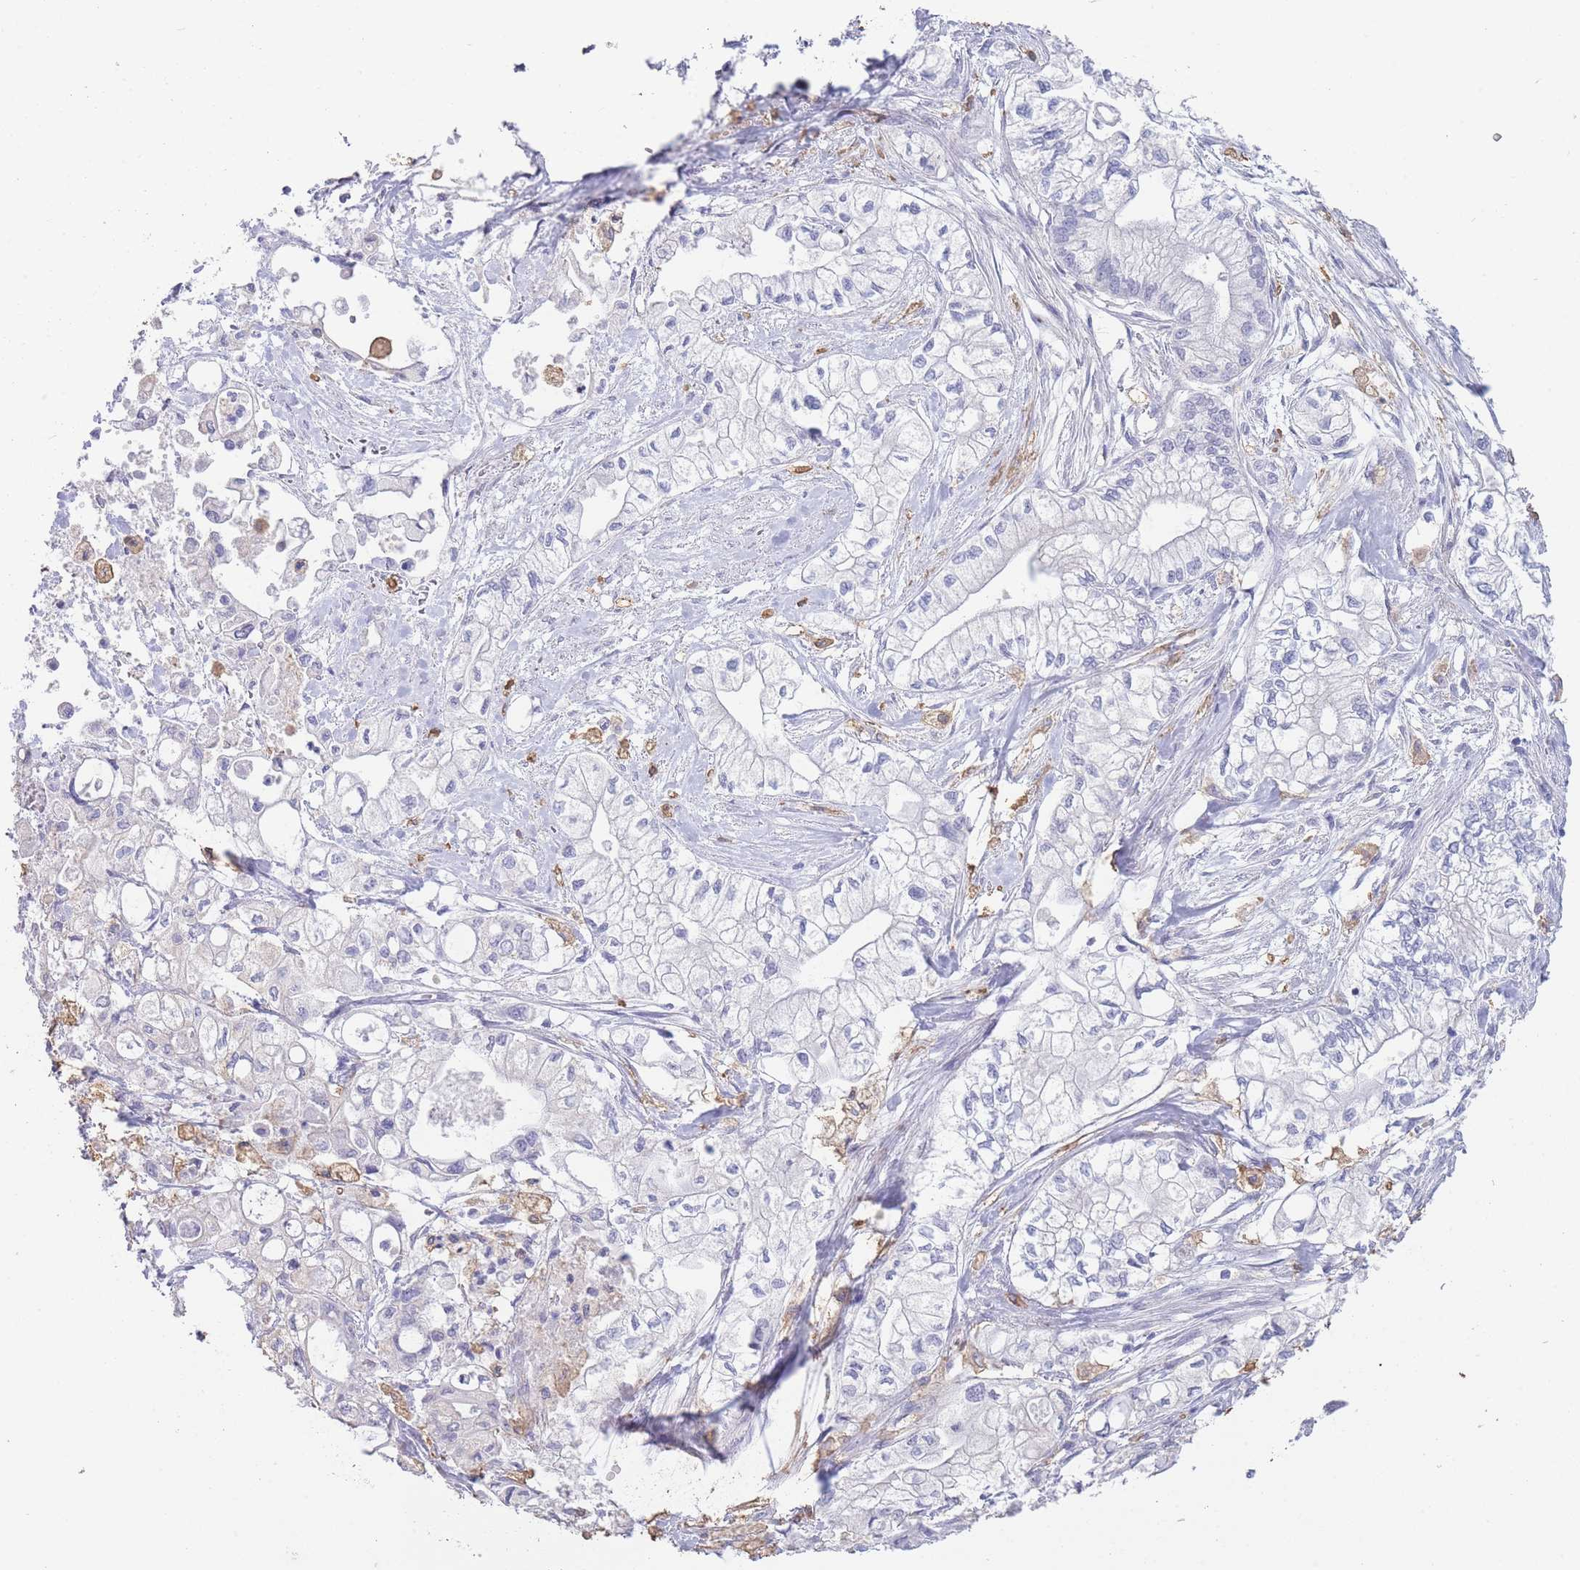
{"staining": {"intensity": "negative", "quantity": "none", "location": "none"}, "tissue": "pancreatic cancer", "cell_type": "Tumor cells", "image_type": "cancer", "snomed": [{"axis": "morphology", "description": "Adenocarcinoma, NOS"}, {"axis": "topography", "description": "Pancreas"}], "caption": "Human pancreatic cancer stained for a protein using immunohistochemistry shows no staining in tumor cells.", "gene": "CD37", "patient": {"sex": "male", "age": 79}}